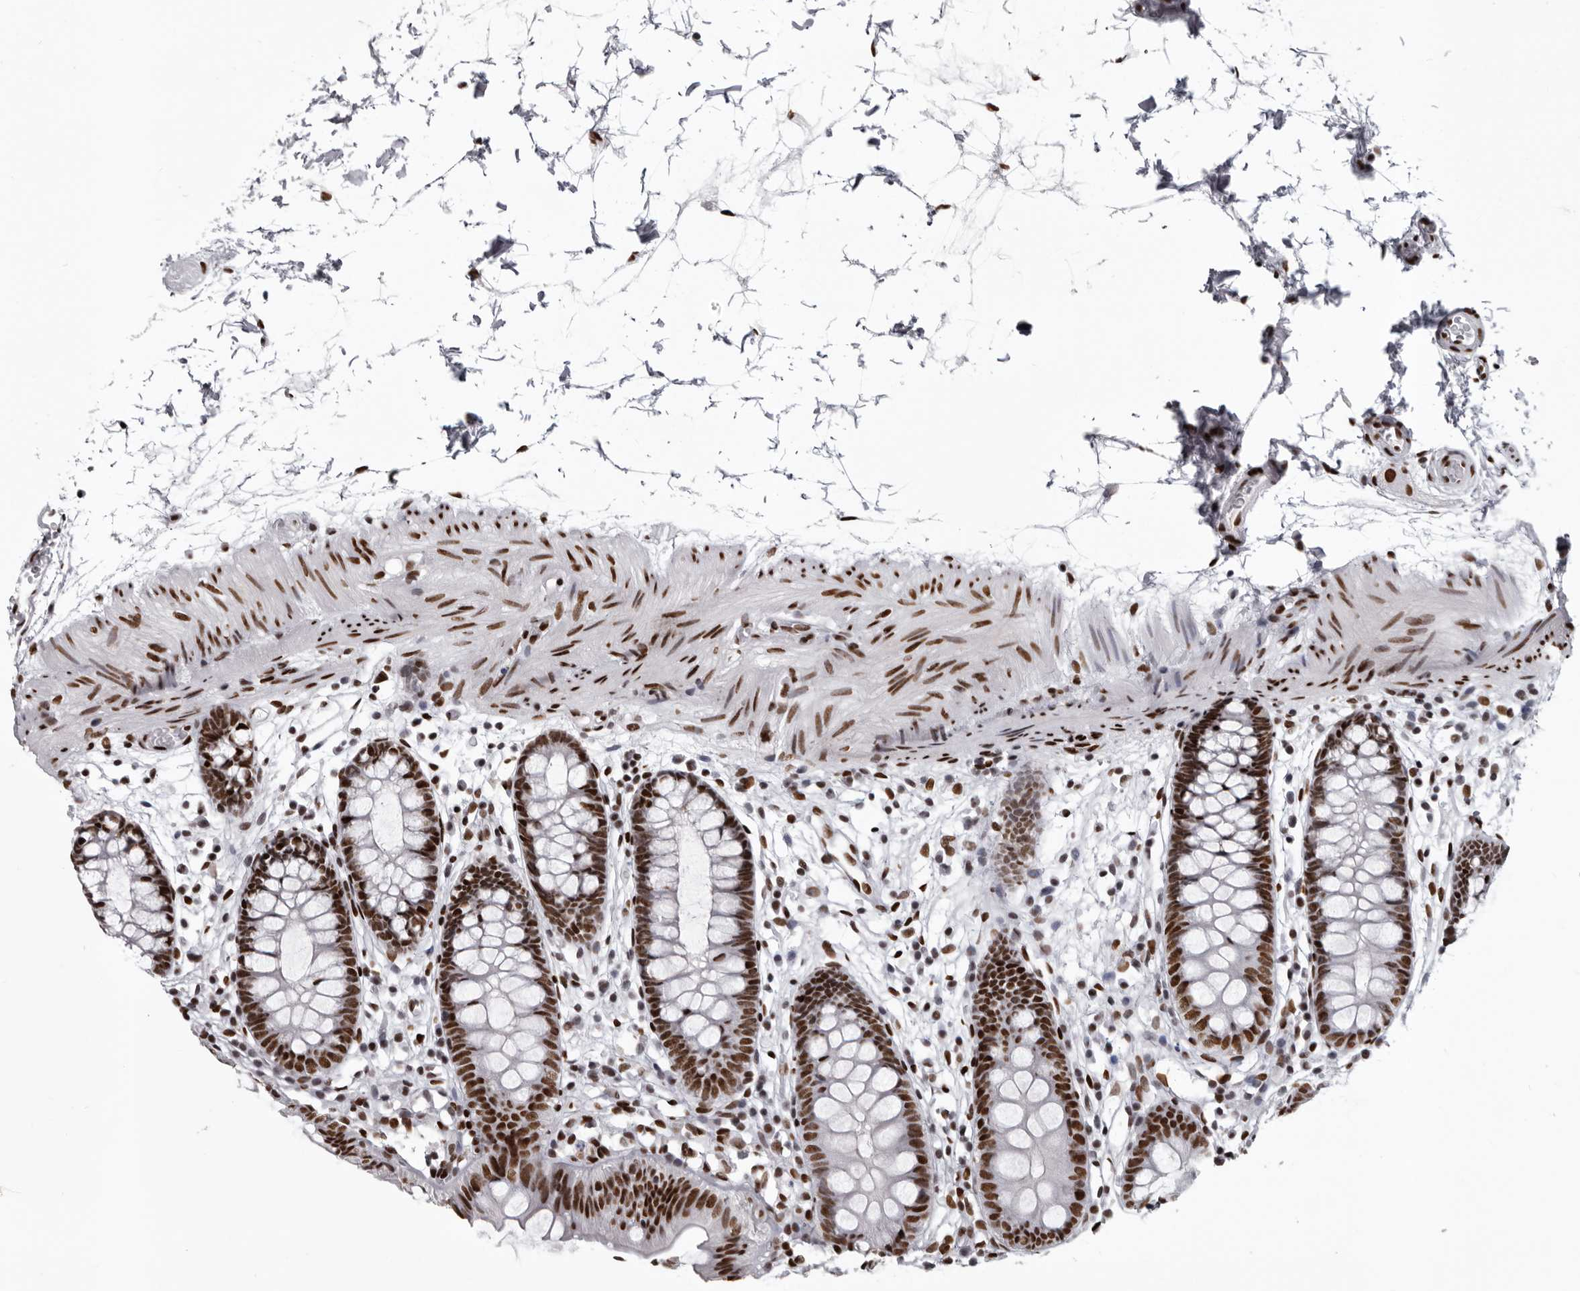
{"staining": {"intensity": "strong", "quantity": ">75%", "location": "nuclear"}, "tissue": "colon", "cell_type": "Endothelial cells", "image_type": "normal", "snomed": [{"axis": "morphology", "description": "Normal tissue, NOS"}, {"axis": "topography", "description": "Colon"}], "caption": "IHC (DAB) staining of unremarkable human colon exhibits strong nuclear protein expression in about >75% of endothelial cells.", "gene": "NUMA1", "patient": {"sex": "male", "age": 56}}